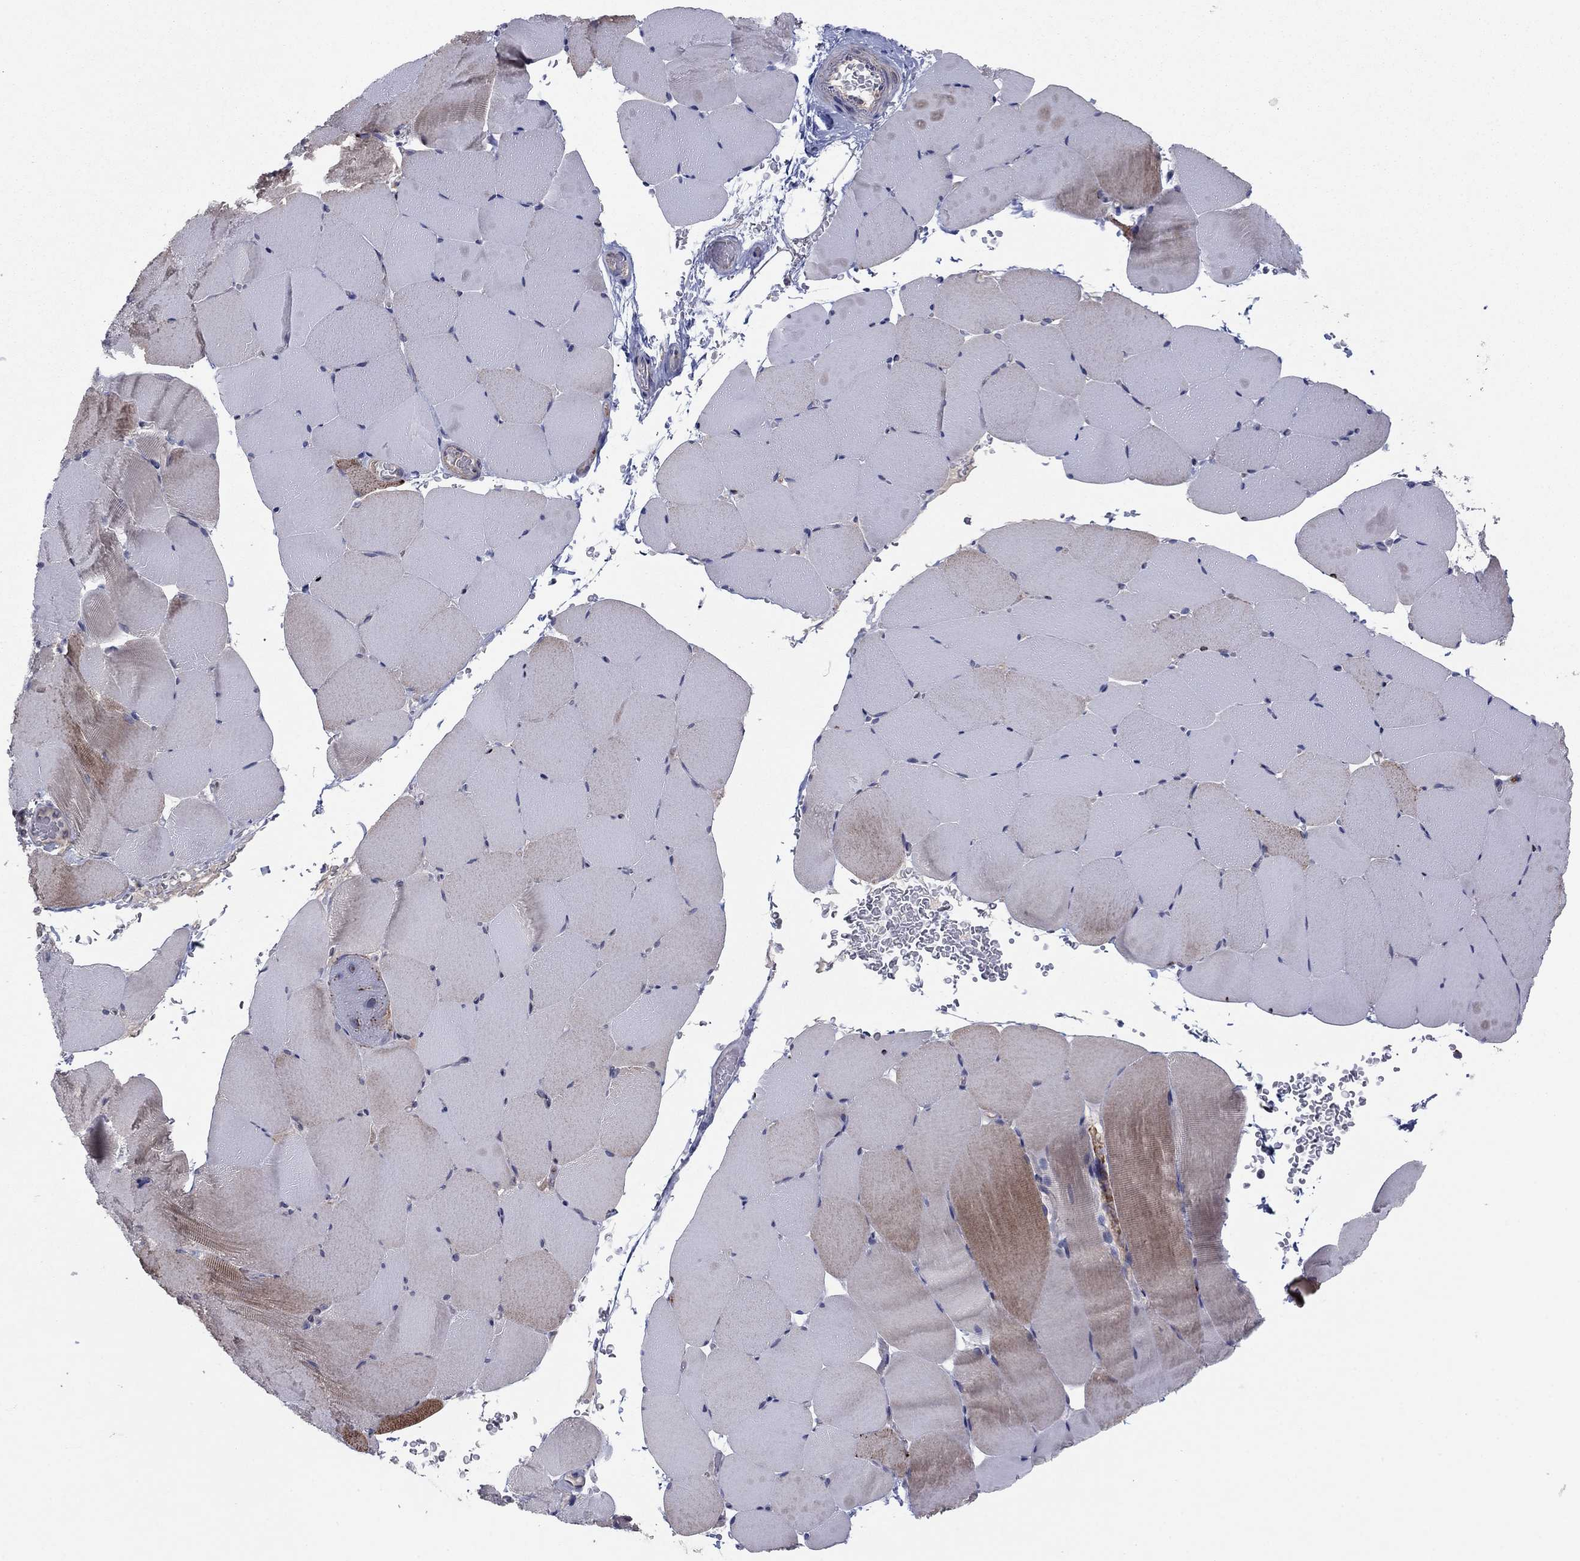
{"staining": {"intensity": "weak", "quantity": "25%-75%", "location": "cytoplasmic/membranous"}, "tissue": "skeletal muscle", "cell_type": "Myocytes", "image_type": "normal", "snomed": [{"axis": "morphology", "description": "Normal tissue, NOS"}, {"axis": "topography", "description": "Skeletal muscle"}], "caption": "Skeletal muscle stained with a brown dye exhibits weak cytoplasmic/membranous positive positivity in approximately 25%-75% of myocytes.", "gene": "GRHPR", "patient": {"sex": "female", "age": 37}}